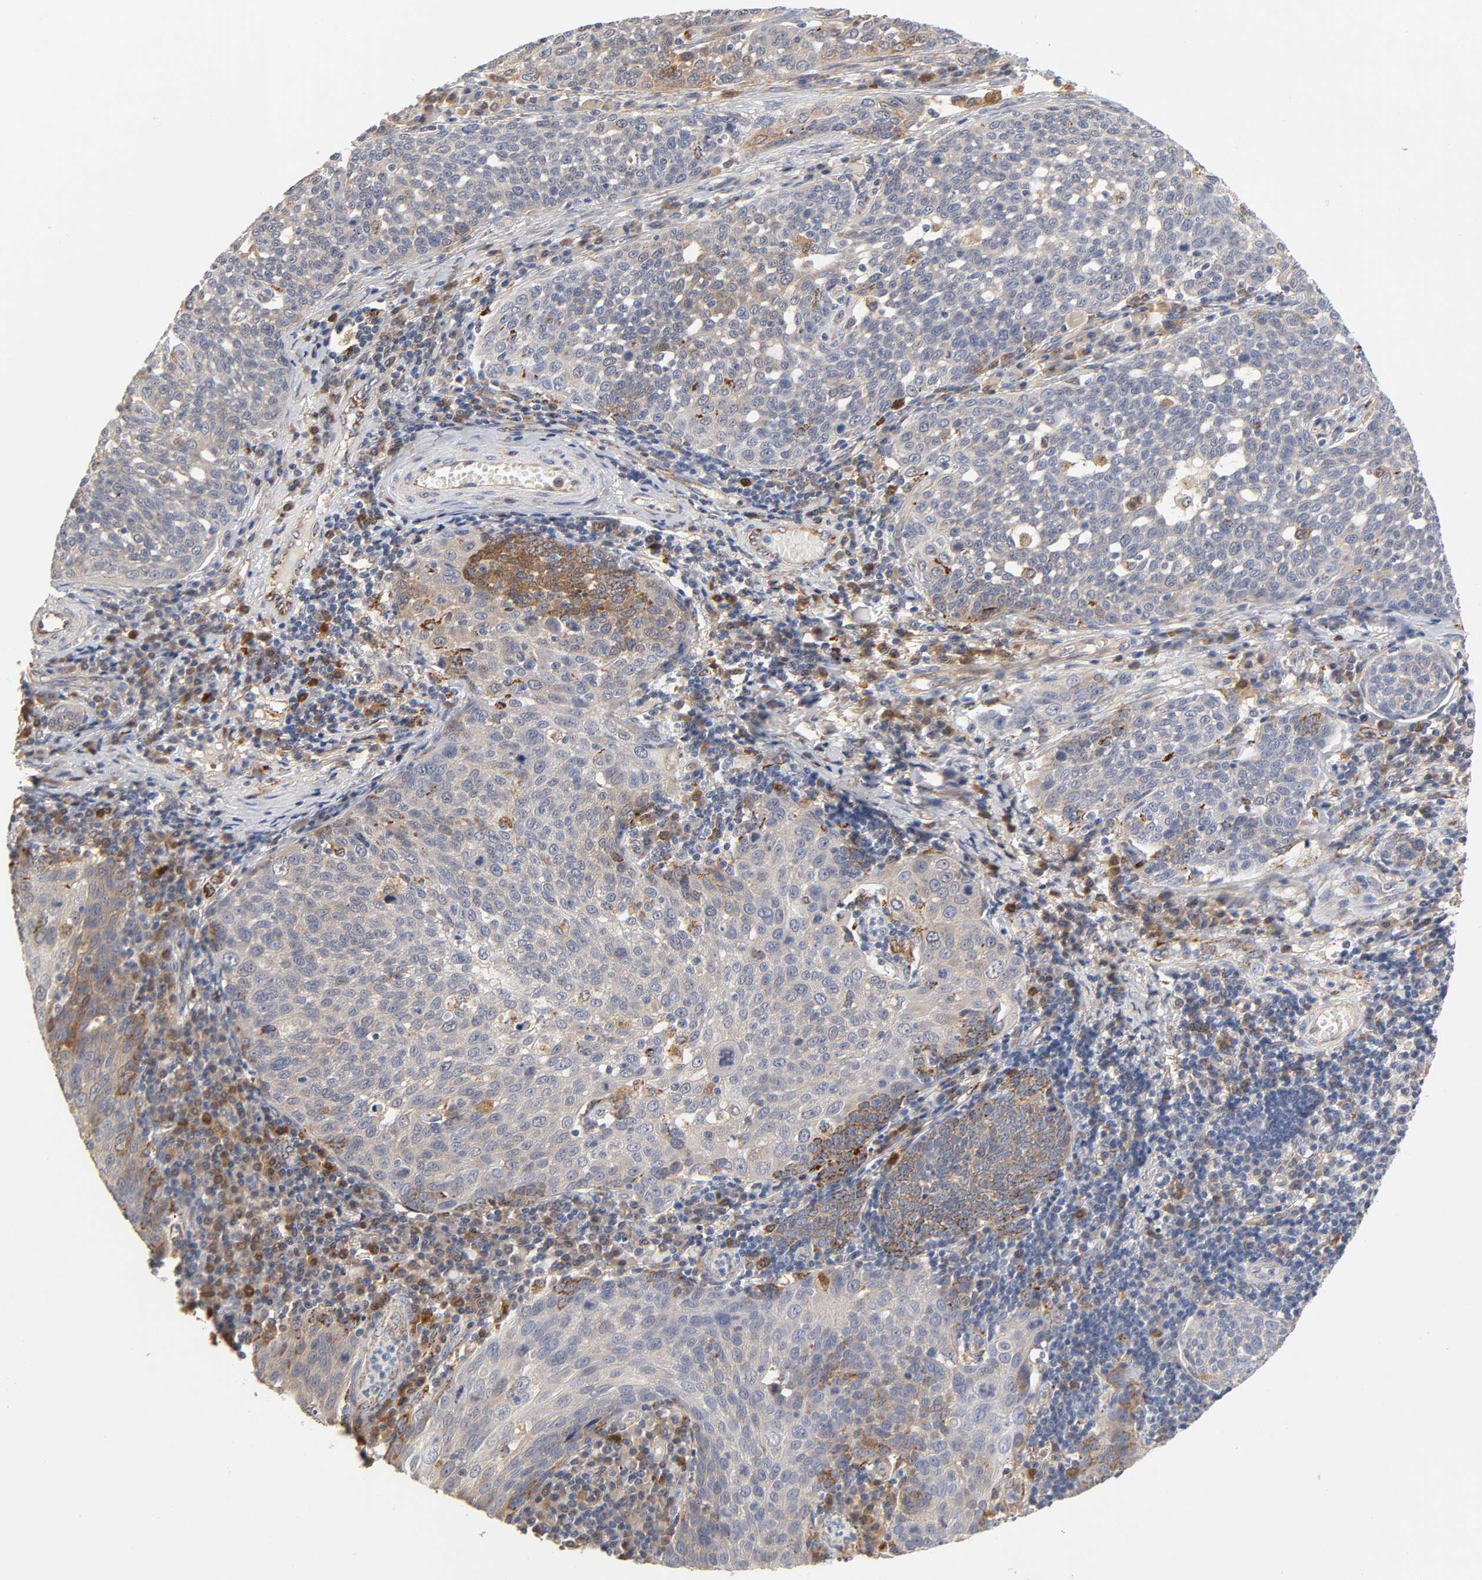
{"staining": {"intensity": "moderate", "quantity": "25%-75%", "location": "cytoplasmic/membranous,nuclear"}, "tissue": "cervical cancer", "cell_type": "Tumor cells", "image_type": "cancer", "snomed": [{"axis": "morphology", "description": "Squamous cell carcinoma, NOS"}, {"axis": "topography", "description": "Cervix"}], "caption": "High-power microscopy captured an IHC micrograph of squamous cell carcinoma (cervical), revealing moderate cytoplasmic/membranous and nuclear positivity in approximately 25%-75% of tumor cells.", "gene": "ISG15", "patient": {"sex": "female", "age": 34}}